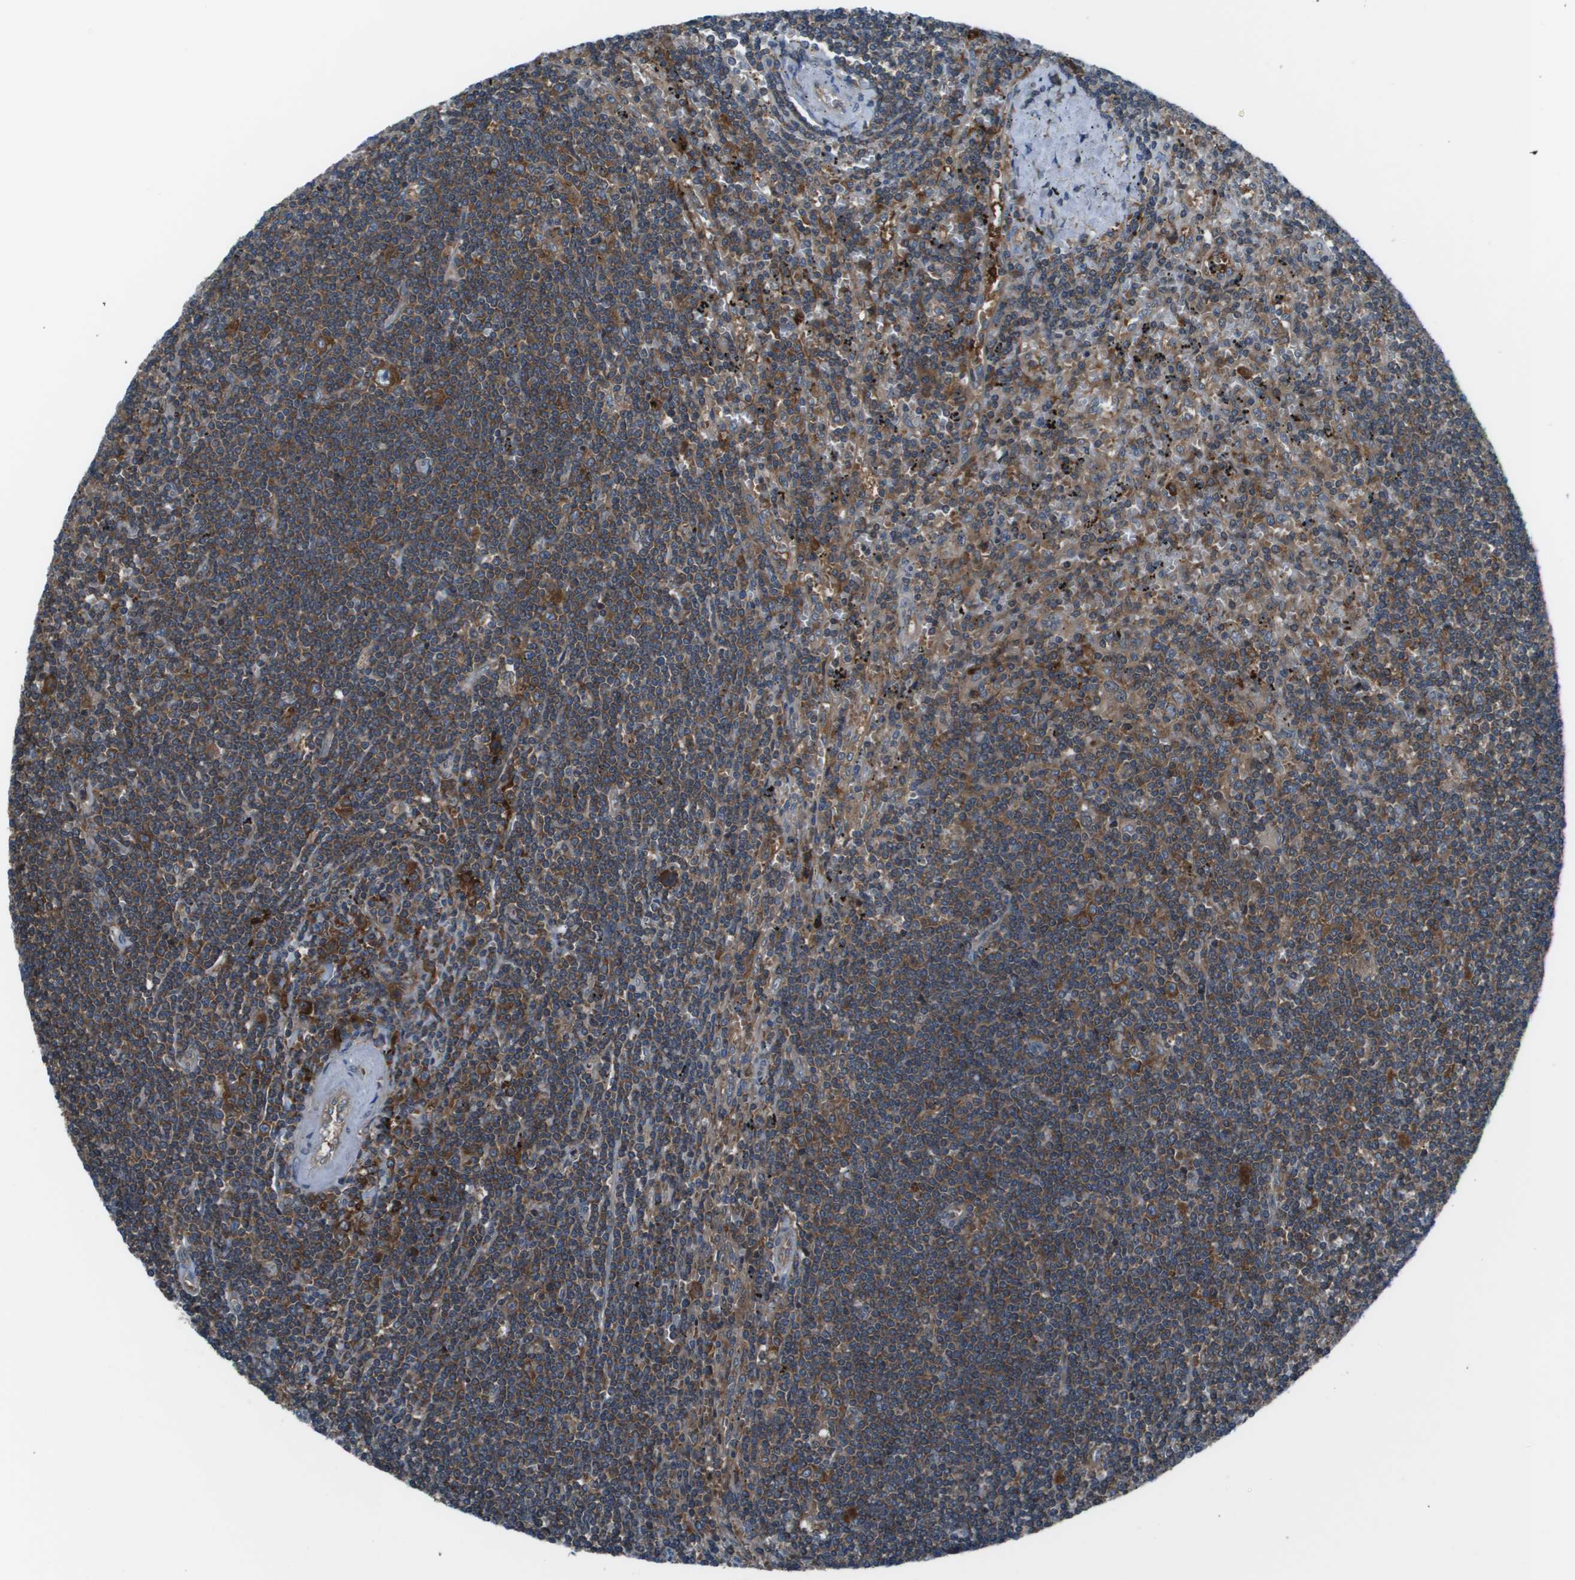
{"staining": {"intensity": "moderate", "quantity": ">75%", "location": "cytoplasmic/membranous"}, "tissue": "lymphoma", "cell_type": "Tumor cells", "image_type": "cancer", "snomed": [{"axis": "morphology", "description": "Malignant lymphoma, non-Hodgkin's type, Low grade"}, {"axis": "topography", "description": "Spleen"}], "caption": "Human malignant lymphoma, non-Hodgkin's type (low-grade) stained with a brown dye shows moderate cytoplasmic/membranous positive positivity in about >75% of tumor cells.", "gene": "EIF3B", "patient": {"sex": "male", "age": 76}}